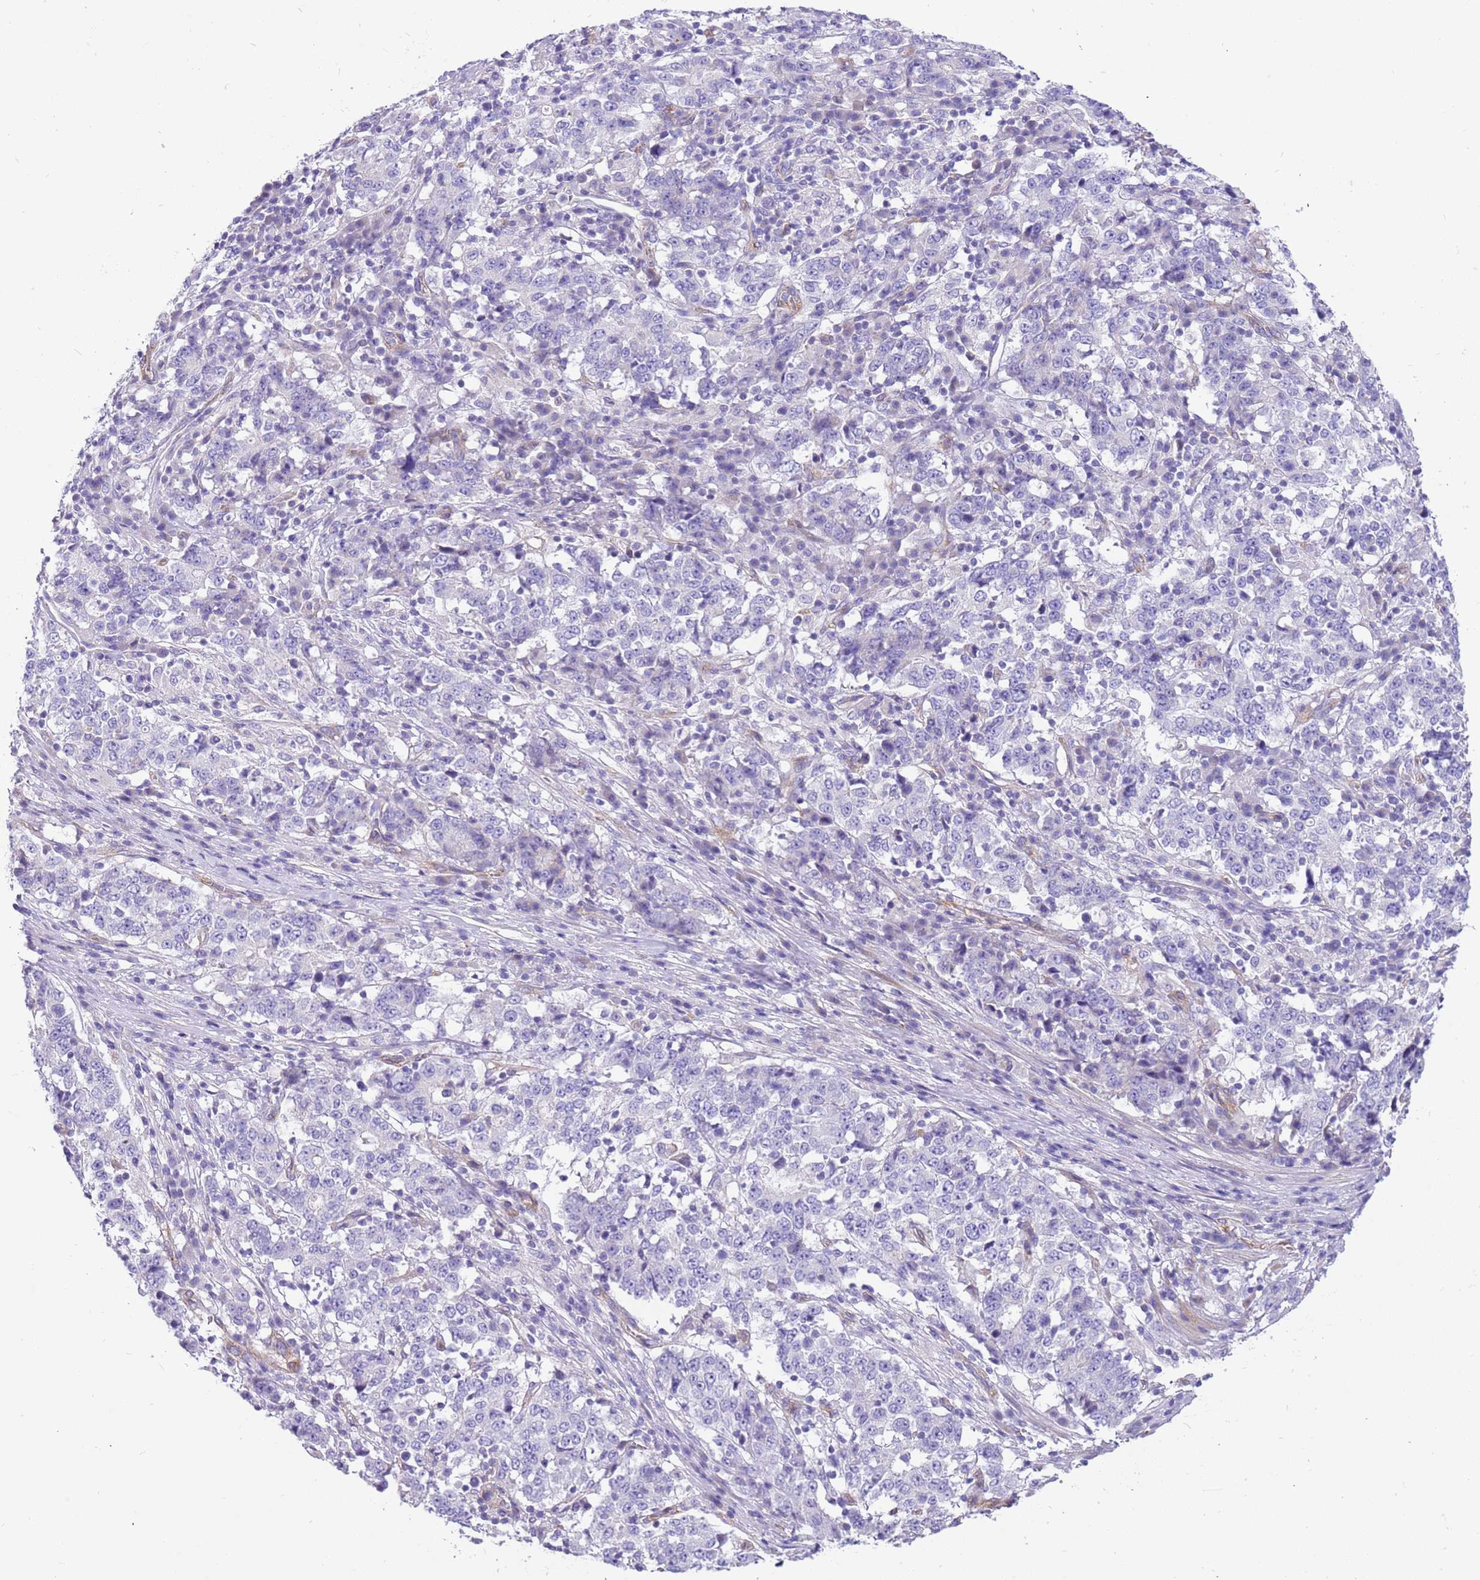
{"staining": {"intensity": "negative", "quantity": "none", "location": "none"}, "tissue": "stomach cancer", "cell_type": "Tumor cells", "image_type": "cancer", "snomed": [{"axis": "morphology", "description": "Adenocarcinoma, NOS"}, {"axis": "topography", "description": "Stomach"}], "caption": "There is no significant positivity in tumor cells of stomach cancer.", "gene": "SERINC3", "patient": {"sex": "male", "age": 59}}